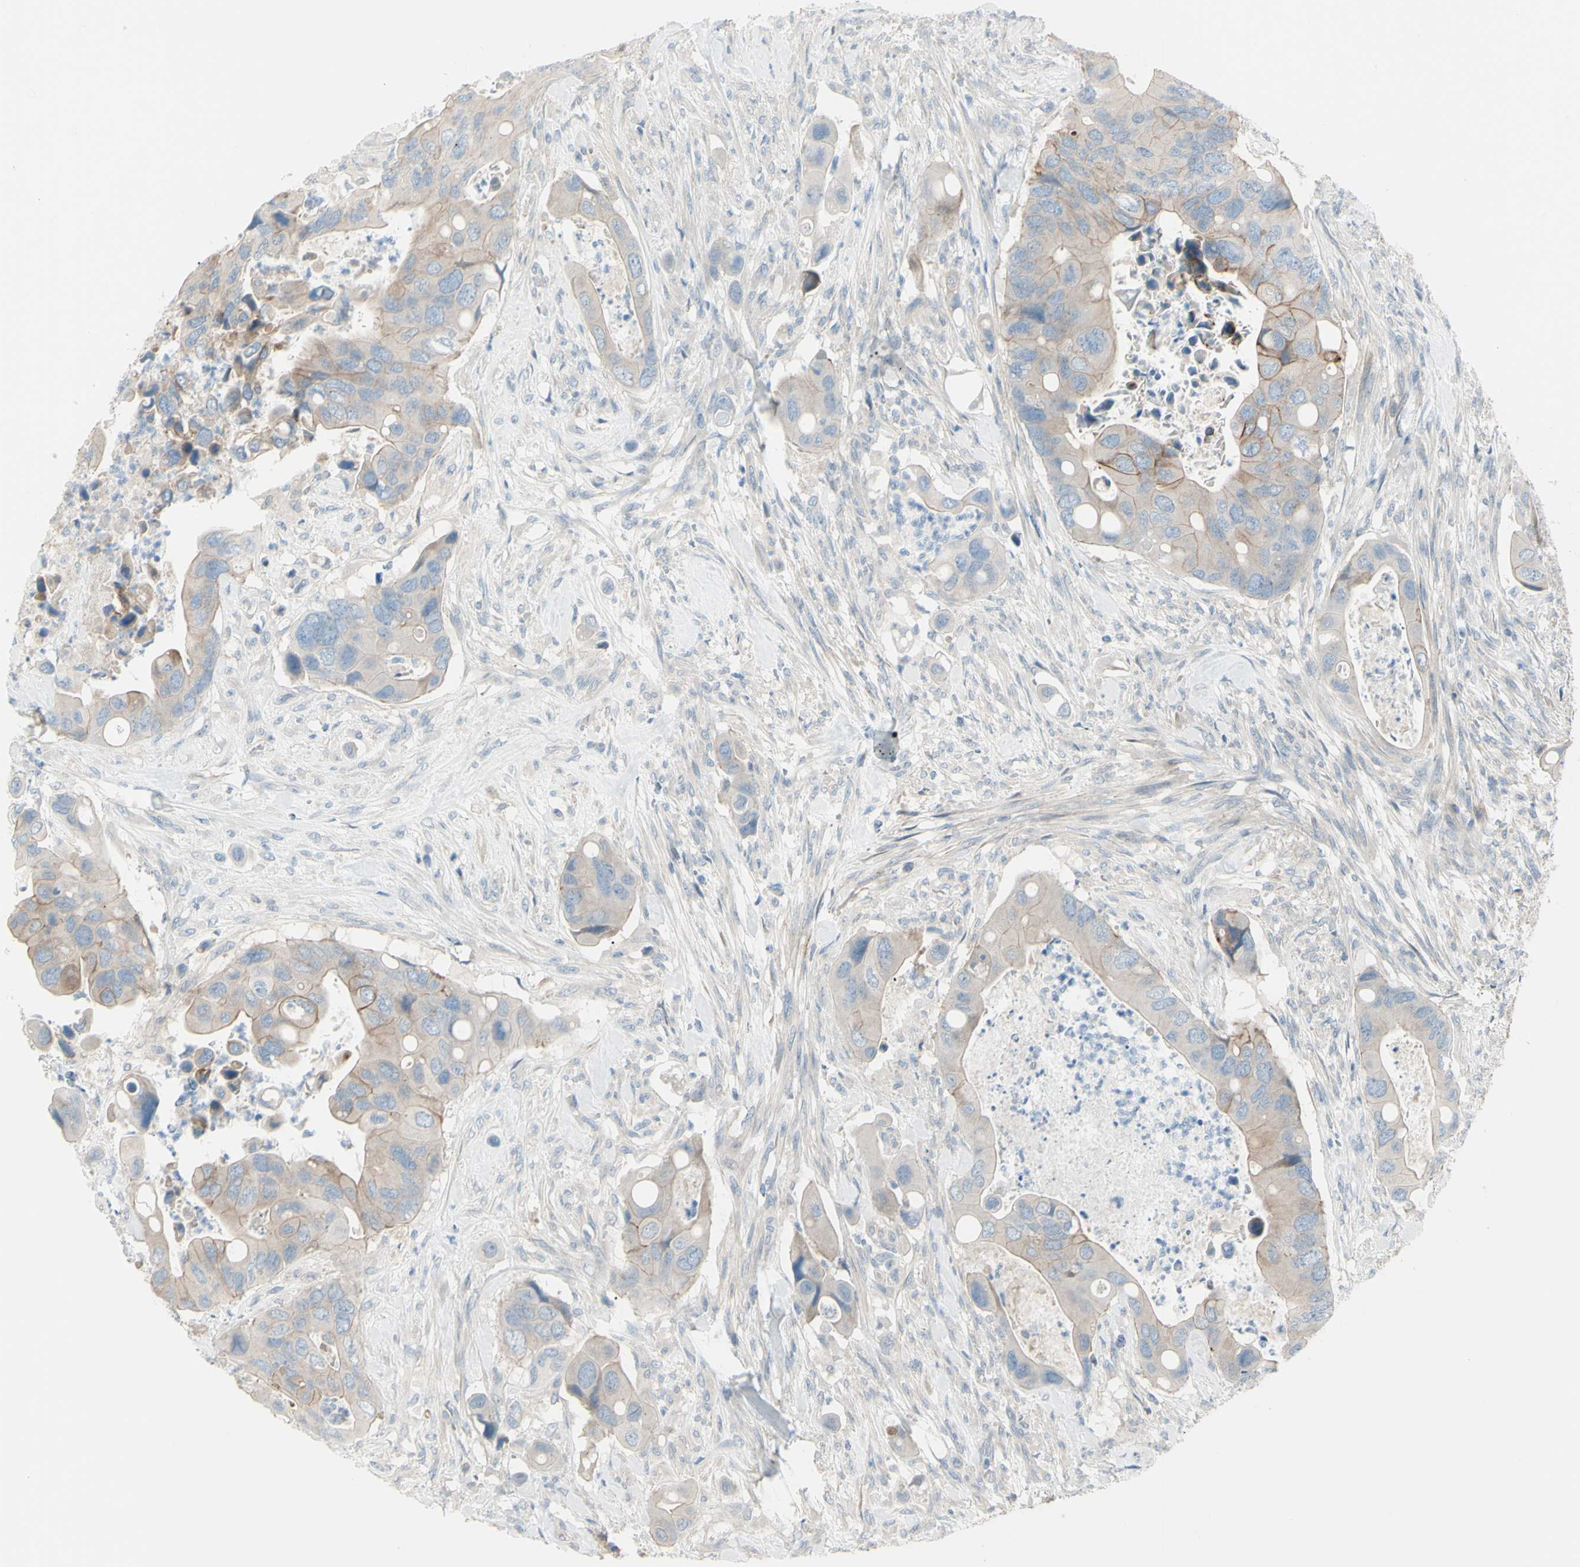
{"staining": {"intensity": "weak", "quantity": ">75%", "location": "cytoplasmic/membranous"}, "tissue": "colorectal cancer", "cell_type": "Tumor cells", "image_type": "cancer", "snomed": [{"axis": "morphology", "description": "Adenocarcinoma, NOS"}, {"axis": "topography", "description": "Rectum"}], "caption": "Colorectal cancer (adenocarcinoma) stained with a protein marker reveals weak staining in tumor cells.", "gene": "LRRK1", "patient": {"sex": "female", "age": 57}}